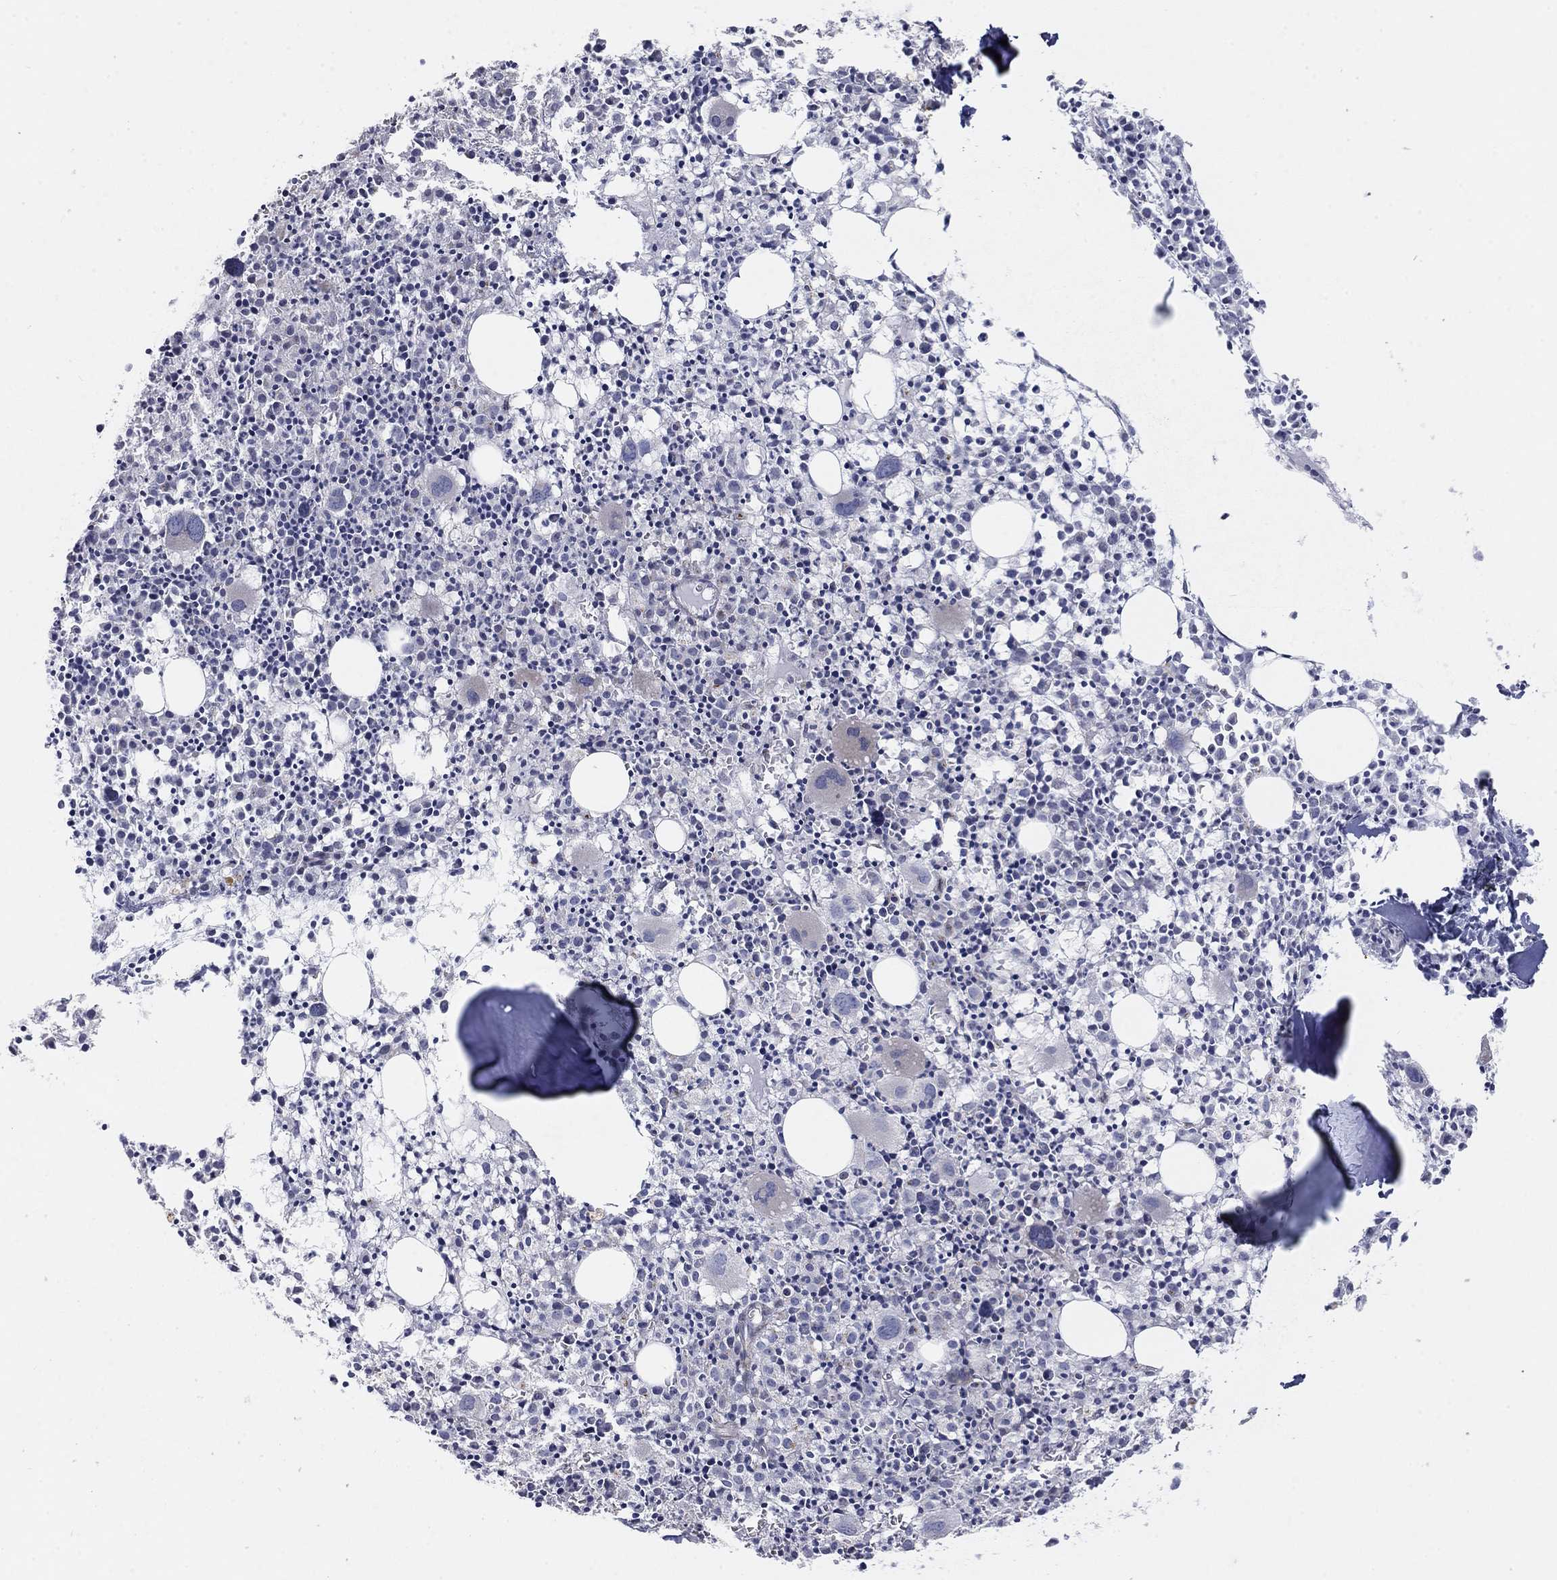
{"staining": {"intensity": "weak", "quantity": "25%-75%", "location": "cytoplasmic/membranous"}, "tissue": "bone marrow", "cell_type": "Hematopoietic cells", "image_type": "normal", "snomed": [{"axis": "morphology", "description": "Normal tissue, NOS"}, {"axis": "morphology", "description": "Inflammation, NOS"}, {"axis": "topography", "description": "Bone marrow"}], "caption": "The histopathology image reveals staining of normal bone marrow, revealing weak cytoplasmic/membranous protein staining (brown color) within hematopoietic cells. The staining was performed using DAB, with brown indicating positive protein expression. Nuclei are stained blue with hematoxylin.", "gene": "AMN1", "patient": {"sex": "male", "age": 3}}